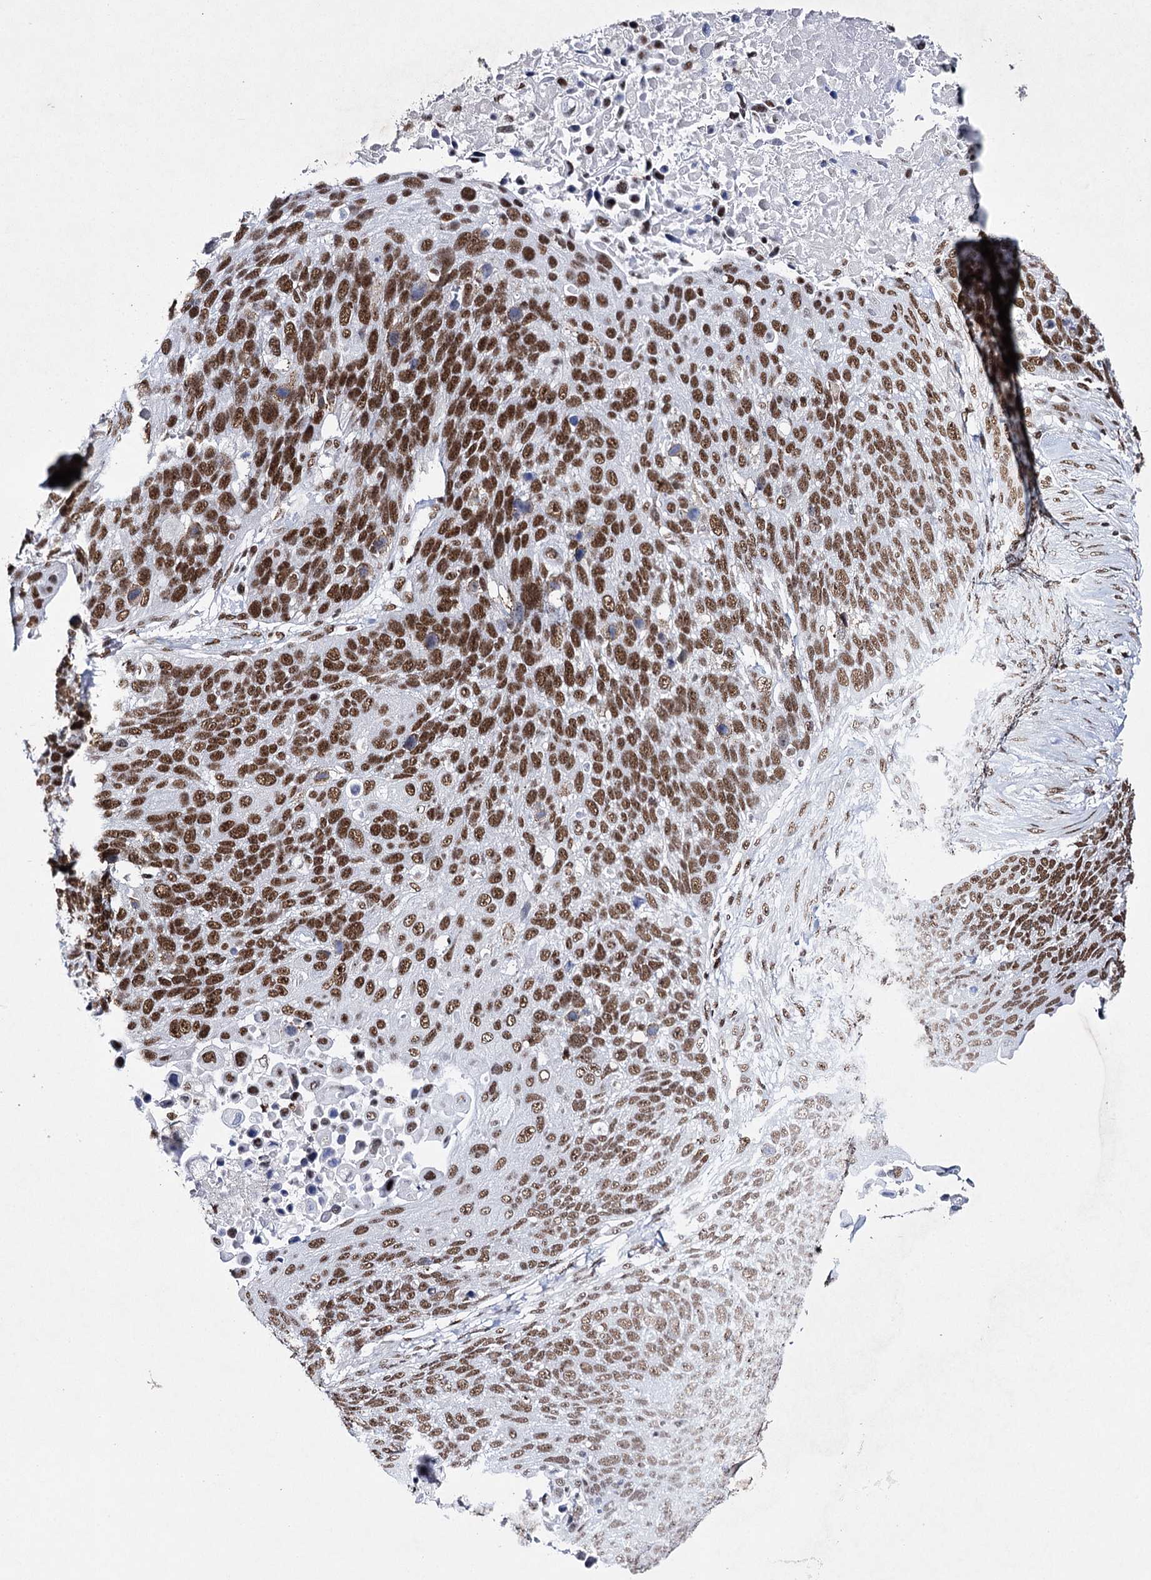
{"staining": {"intensity": "strong", "quantity": ">75%", "location": "nuclear"}, "tissue": "lung cancer", "cell_type": "Tumor cells", "image_type": "cancer", "snomed": [{"axis": "morphology", "description": "Normal tissue, NOS"}, {"axis": "morphology", "description": "Squamous cell carcinoma, NOS"}, {"axis": "topography", "description": "Lymph node"}, {"axis": "topography", "description": "Lung"}], "caption": "A photomicrograph of human squamous cell carcinoma (lung) stained for a protein exhibits strong nuclear brown staining in tumor cells.", "gene": "SCAF8", "patient": {"sex": "male", "age": 66}}